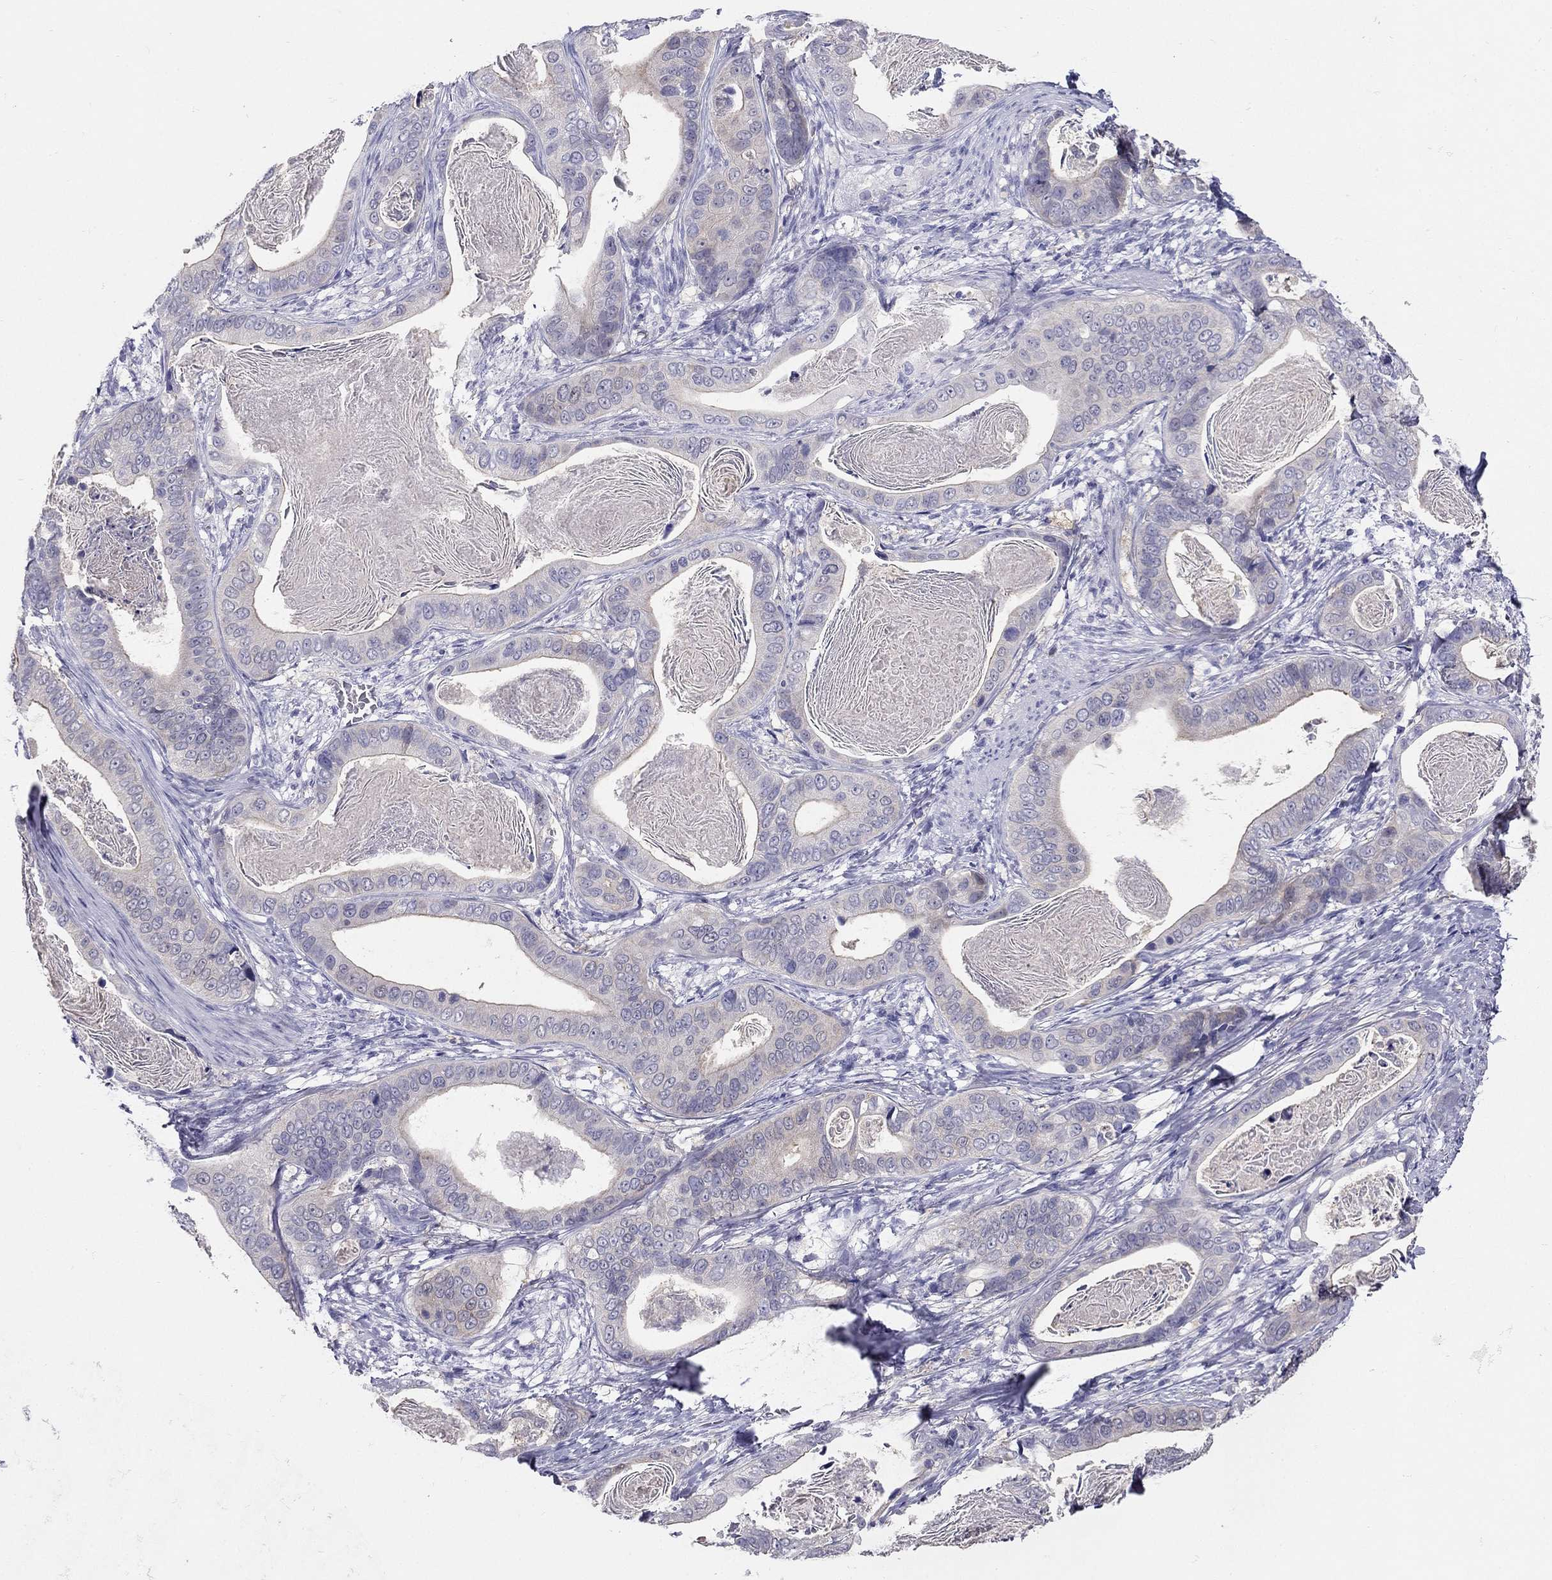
{"staining": {"intensity": "negative", "quantity": "none", "location": "none"}, "tissue": "stomach cancer", "cell_type": "Tumor cells", "image_type": "cancer", "snomed": [{"axis": "morphology", "description": "Adenocarcinoma, NOS"}, {"axis": "topography", "description": "Stomach"}], "caption": "Immunohistochemistry (IHC) histopathology image of neoplastic tissue: human stomach cancer (adenocarcinoma) stained with DAB reveals no significant protein positivity in tumor cells.", "gene": "RFLNA", "patient": {"sex": "male", "age": 84}}